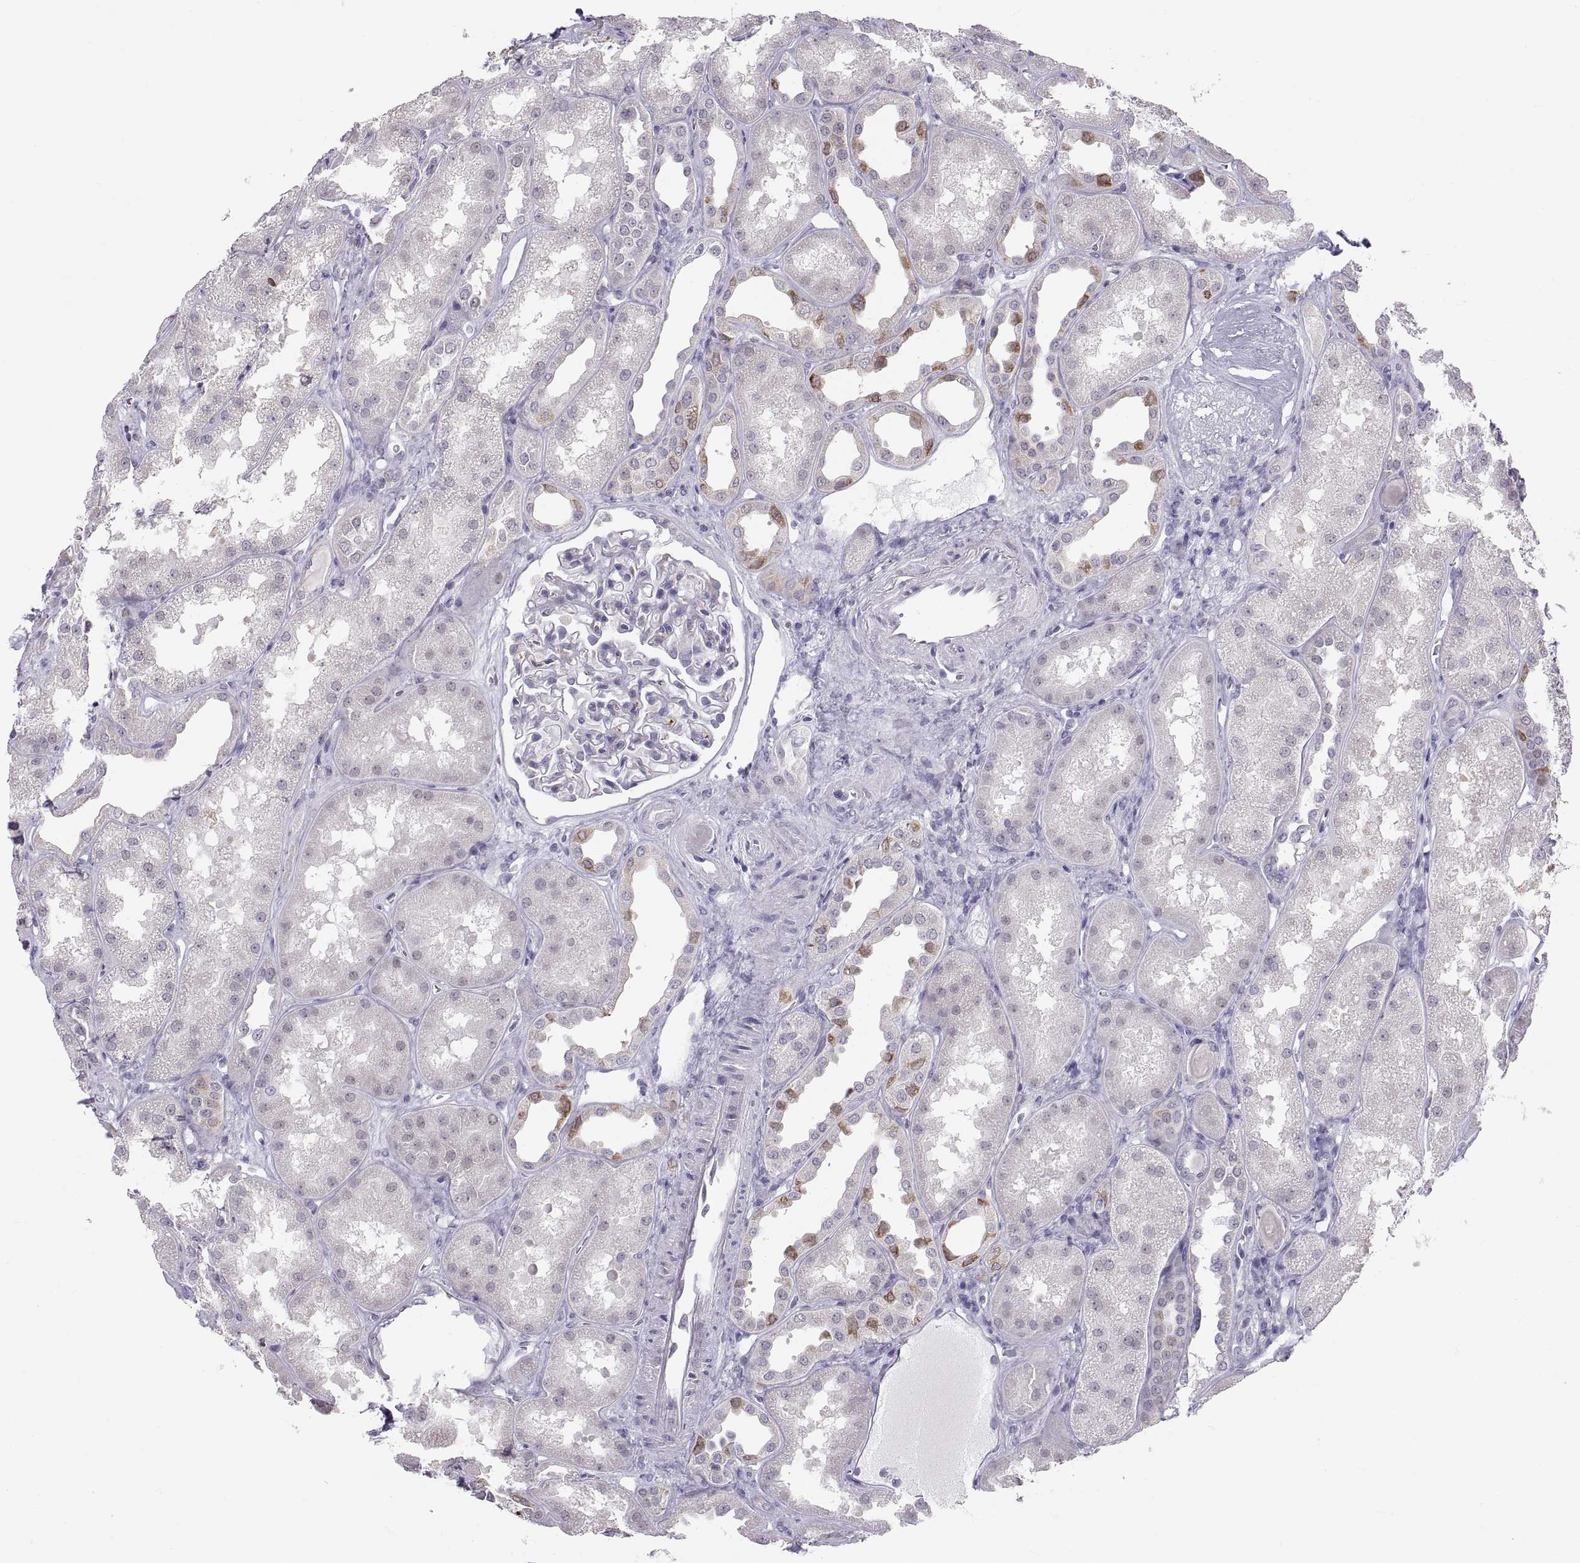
{"staining": {"intensity": "negative", "quantity": "none", "location": "none"}, "tissue": "kidney", "cell_type": "Cells in glomeruli", "image_type": "normal", "snomed": [{"axis": "morphology", "description": "Normal tissue, NOS"}, {"axis": "topography", "description": "Kidney"}], "caption": "Immunohistochemistry (IHC) of unremarkable kidney displays no expression in cells in glomeruli.", "gene": "ERO1A", "patient": {"sex": "male", "age": 61}}